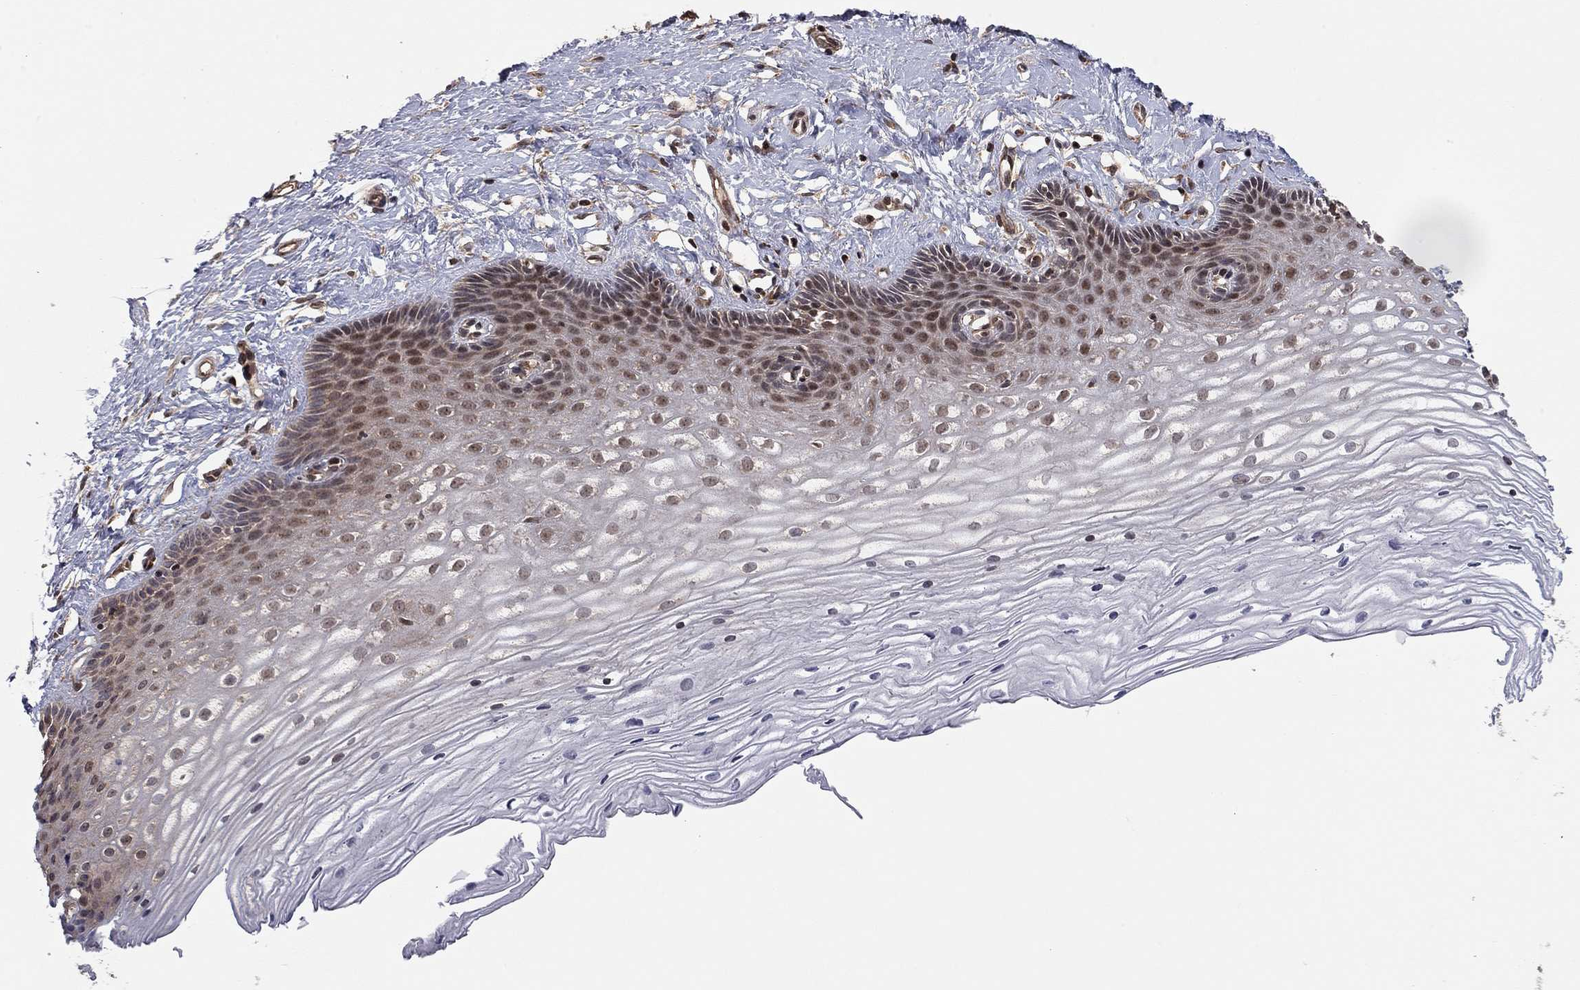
{"staining": {"intensity": "moderate", "quantity": "25%-75%", "location": "nuclear"}, "tissue": "cervix", "cell_type": "Glandular cells", "image_type": "normal", "snomed": [{"axis": "morphology", "description": "Normal tissue, NOS"}, {"axis": "topography", "description": "Cervix"}], "caption": "Immunohistochemical staining of unremarkable cervix exhibits moderate nuclear protein positivity in approximately 25%-75% of glandular cells.", "gene": "TDP1", "patient": {"sex": "female", "age": 40}}